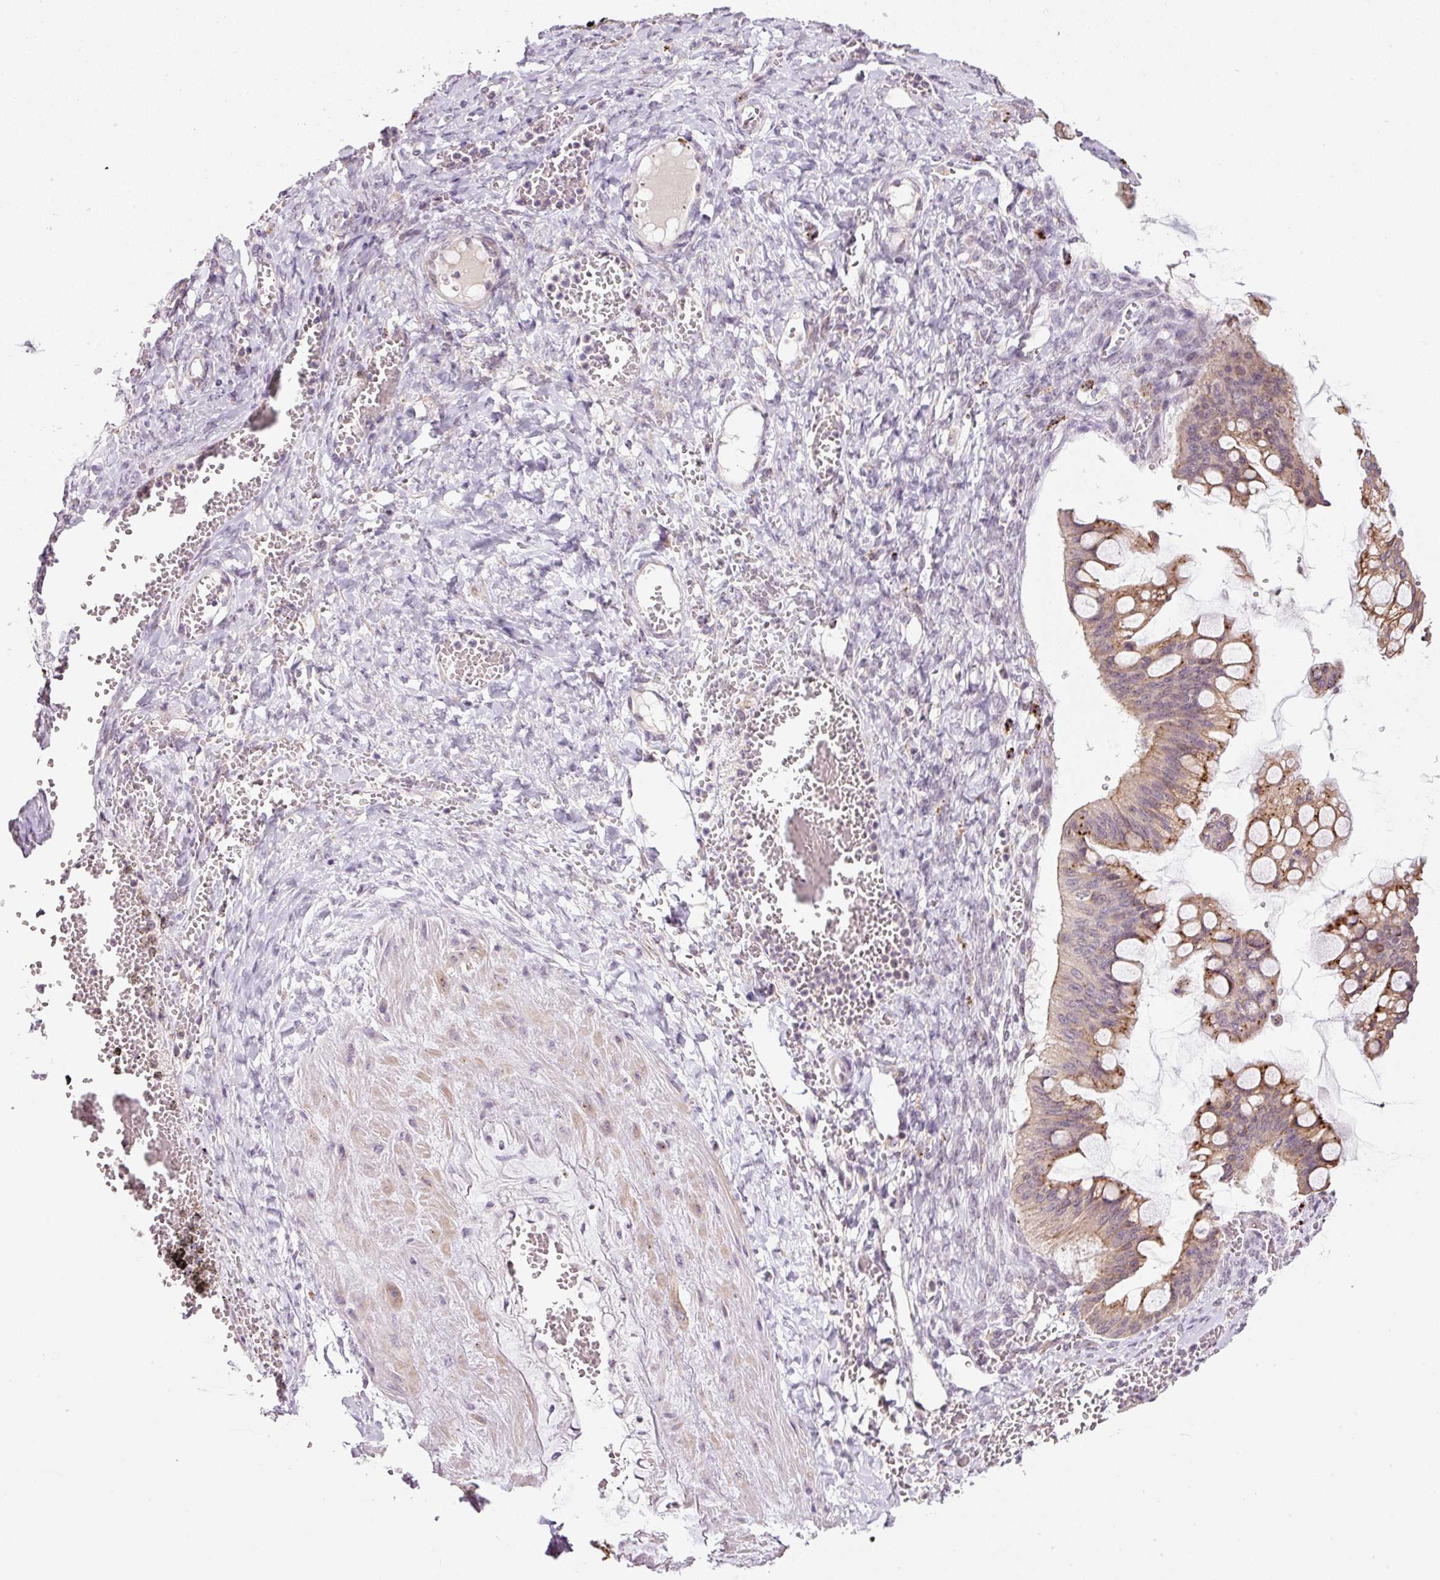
{"staining": {"intensity": "moderate", "quantity": "25%-75%", "location": "cytoplasmic/membranous"}, "tissue": "ovarian cancer", "cell_type": "Tumor cells", "image_type": "cancer", "snomed": [{"axis": "morphology", "description": "Cystadenocarcinoma, mucinous, NOS"}, {"axis": "topography", "description": "Ovary"}], "caption": "High-magnification brightfield microscopy of ovarian cancer (mucinous cystadenocarcinoma) stained with DAB (3,3'-diaminobenzidine) (brown) and counterstained with hematoxylin (blue). tumor cells exhibit moderate cytoplasmic/membranous expression is identified in about25%-75% of cells. (DAB (3,3'-diaminobenzidine) = brown stain, brightfield microscopy at high magnification).", "gene": "ZNF639", "patient": {"sex": "female", "age": 73}}